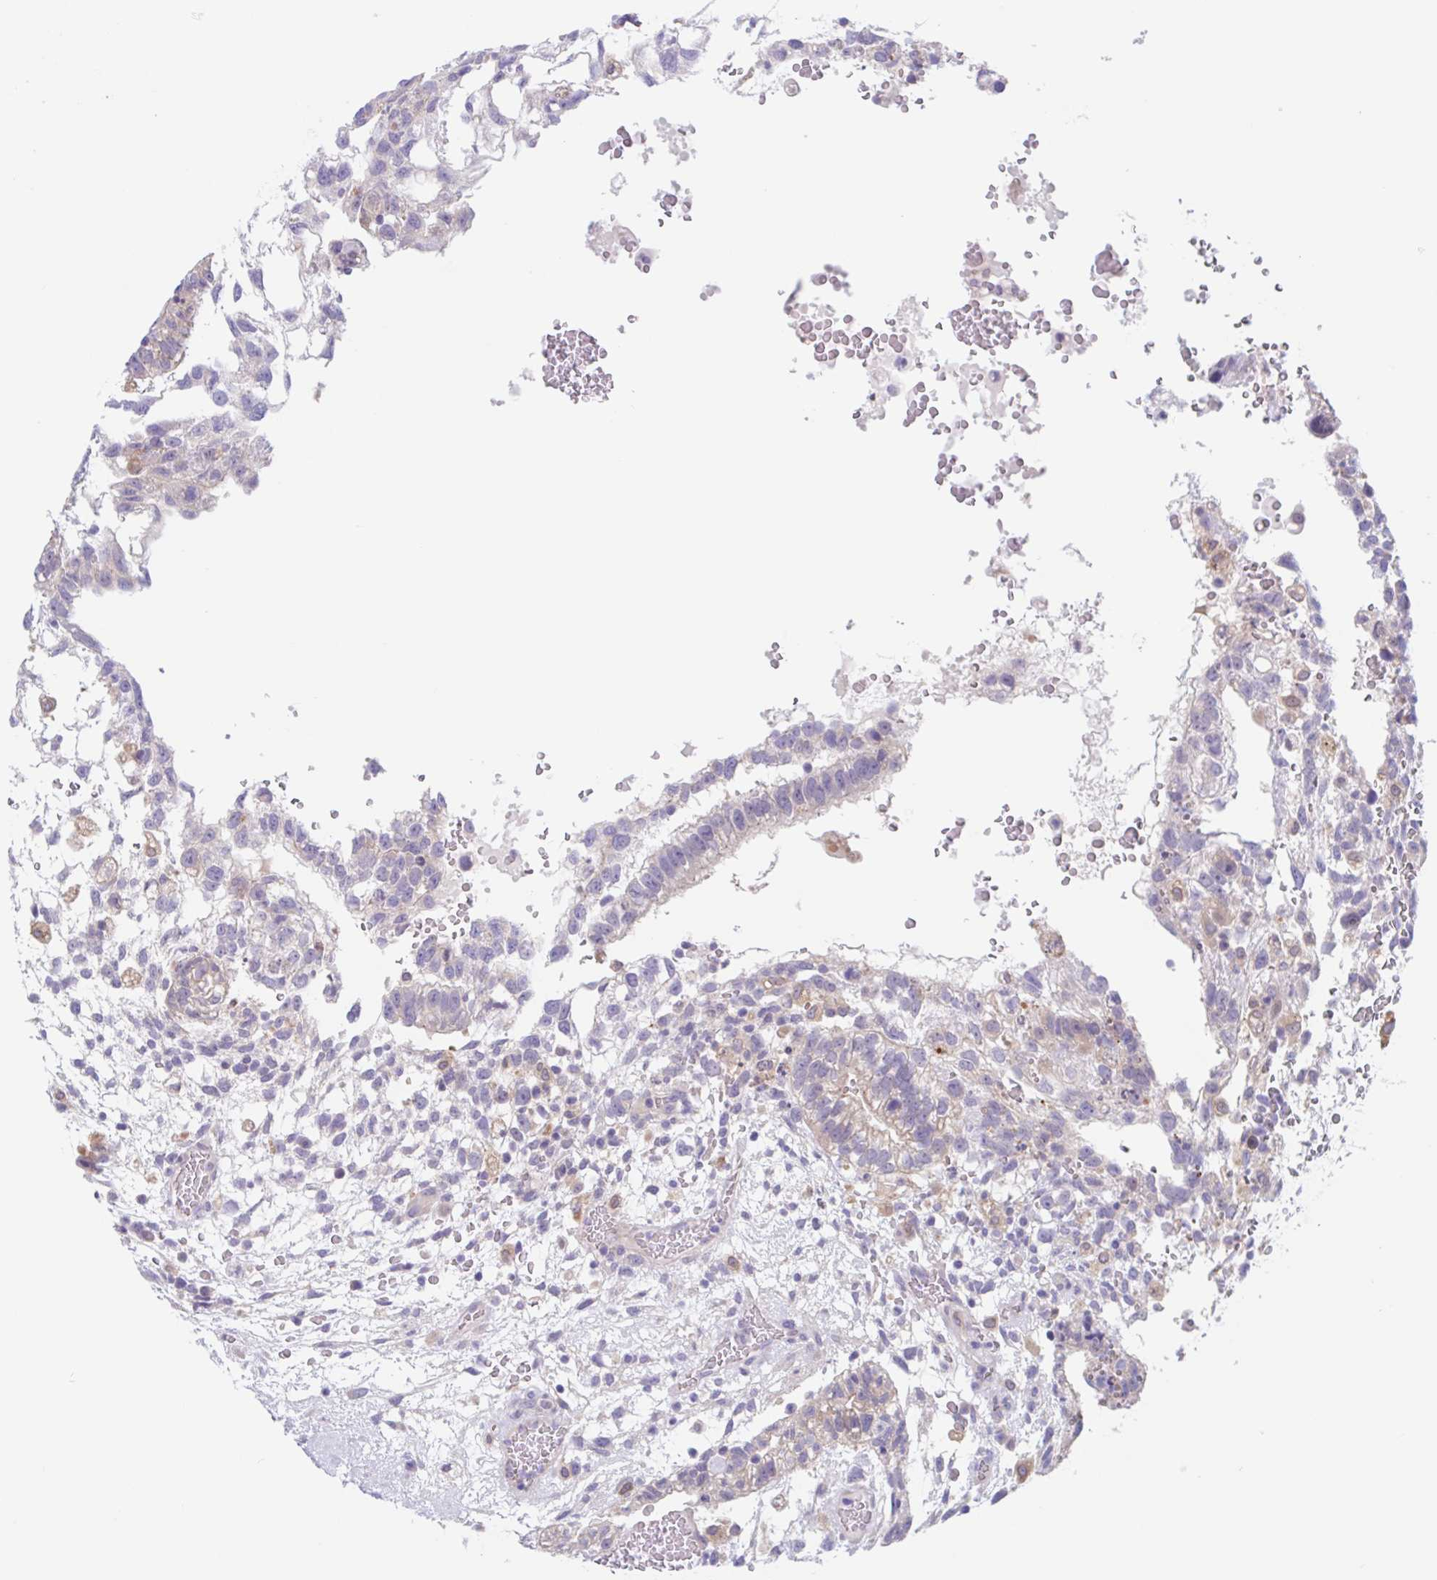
{"staining": {"intensity": "weak", "quantity": "<25%", "location": "cytoplasmic/membranous"}, "tissue": "testis cancer", "cell_type": "Tumor cells", "image_type": "cancer", "snomed": [{"axis": "morphology", "description": "Carcinoma, Embryonal, NOS"}, {"axis": "topography", "description": "Testis"}], "caption": "Tumor cells show no significant staining in testis cancer.", "gene": "TMEM86A", "patient": {"sex": "male", "age": 32}}